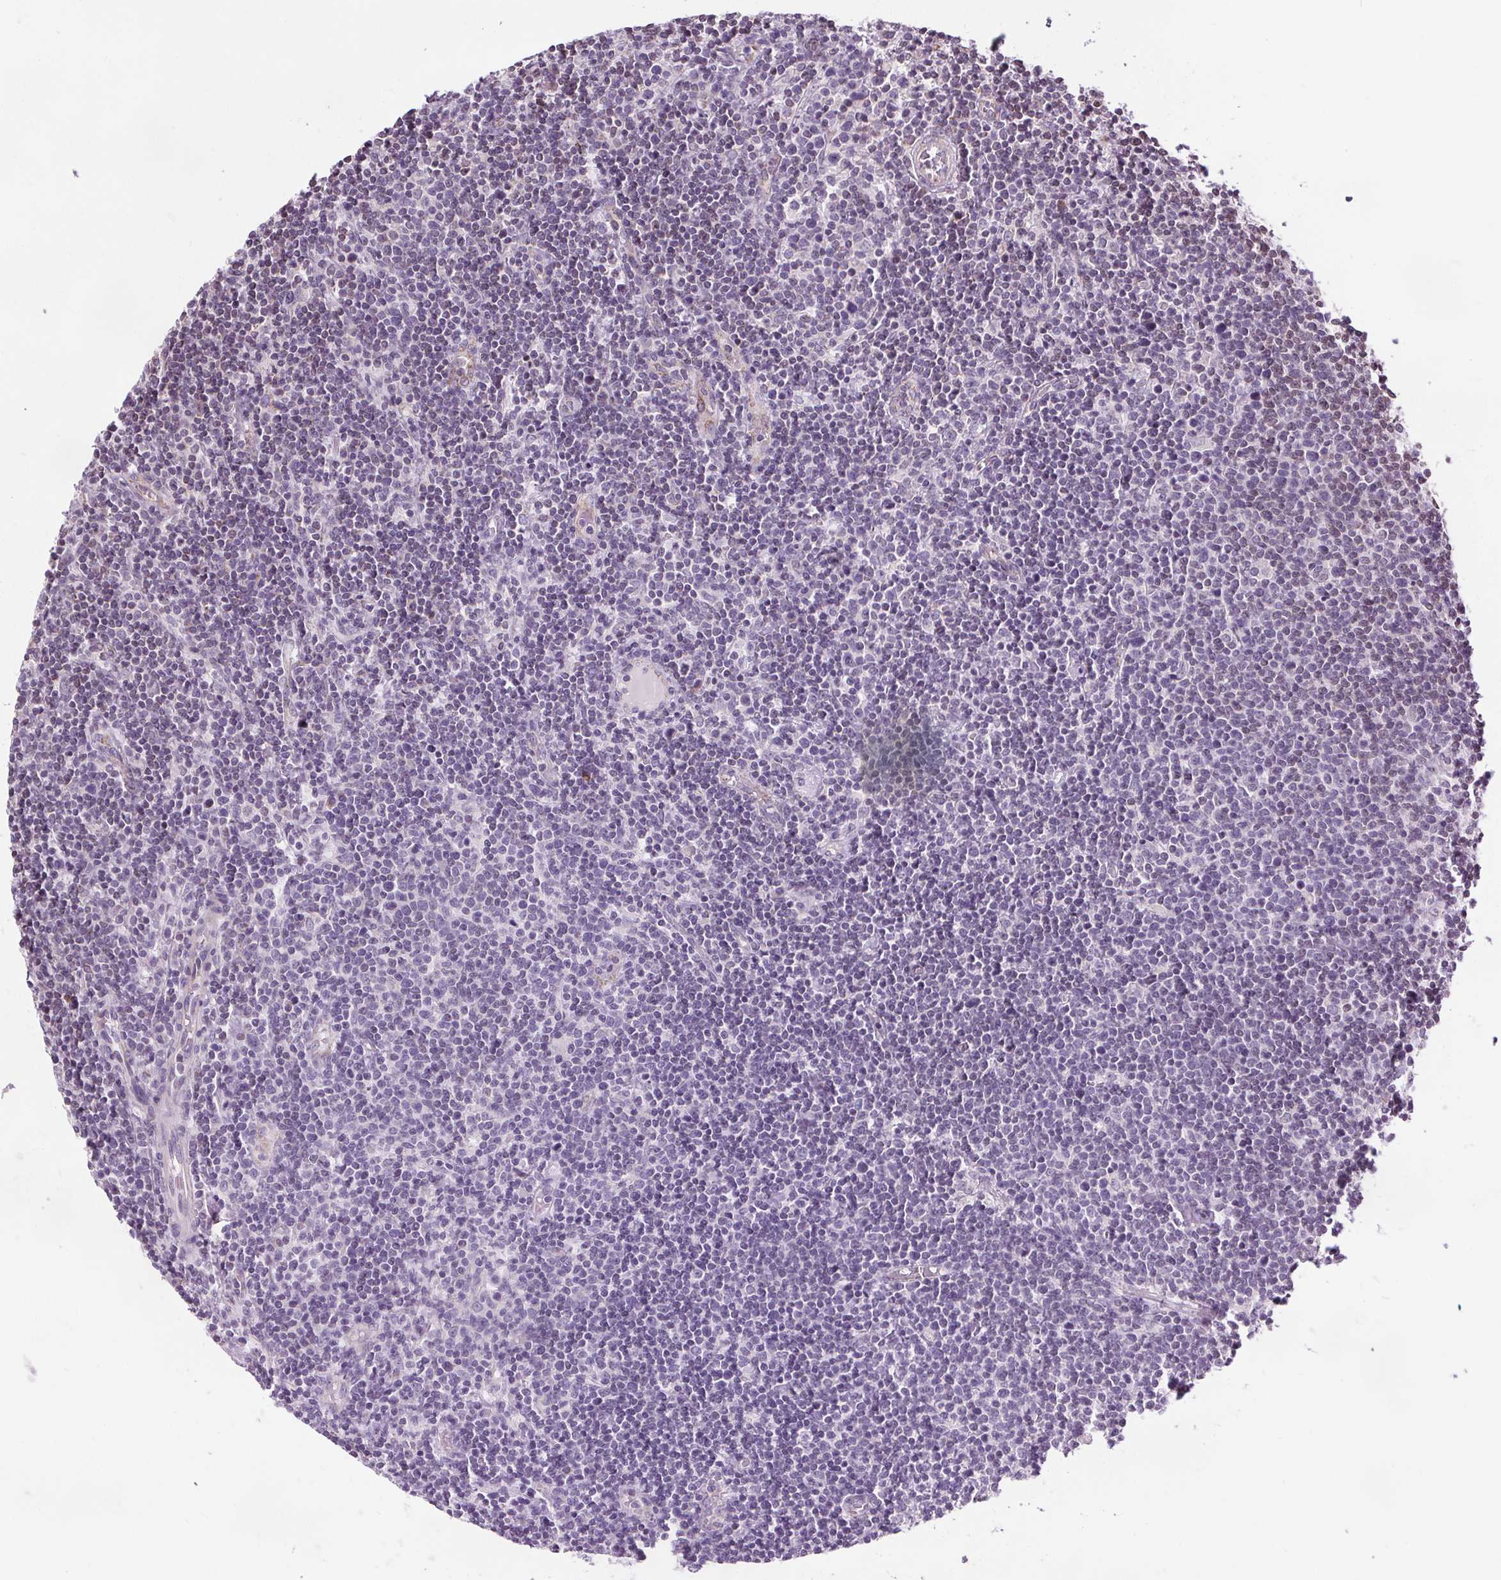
{"staining": {"intensity": "negative", "quantity": "none", "location": "none"}, "tissue": "lymphoma", "cell_type": "Tumor cells", "image_type": "cancer", "snomed": [{"axis": "morphology", "description": "Malignant lymphoma, non-Hodgkin's type, High grade"}, {"axis": "topography", "description": "Lymph node"}], "caption": "There is no significant staining in tumor cells of lymphoma. (DAB (3,3'-diaminobenzidine) immunohistochemistry with hematoxylin counter stain).", "gene": "LFNG", "patient": {"sex": "male", "age": 61}}